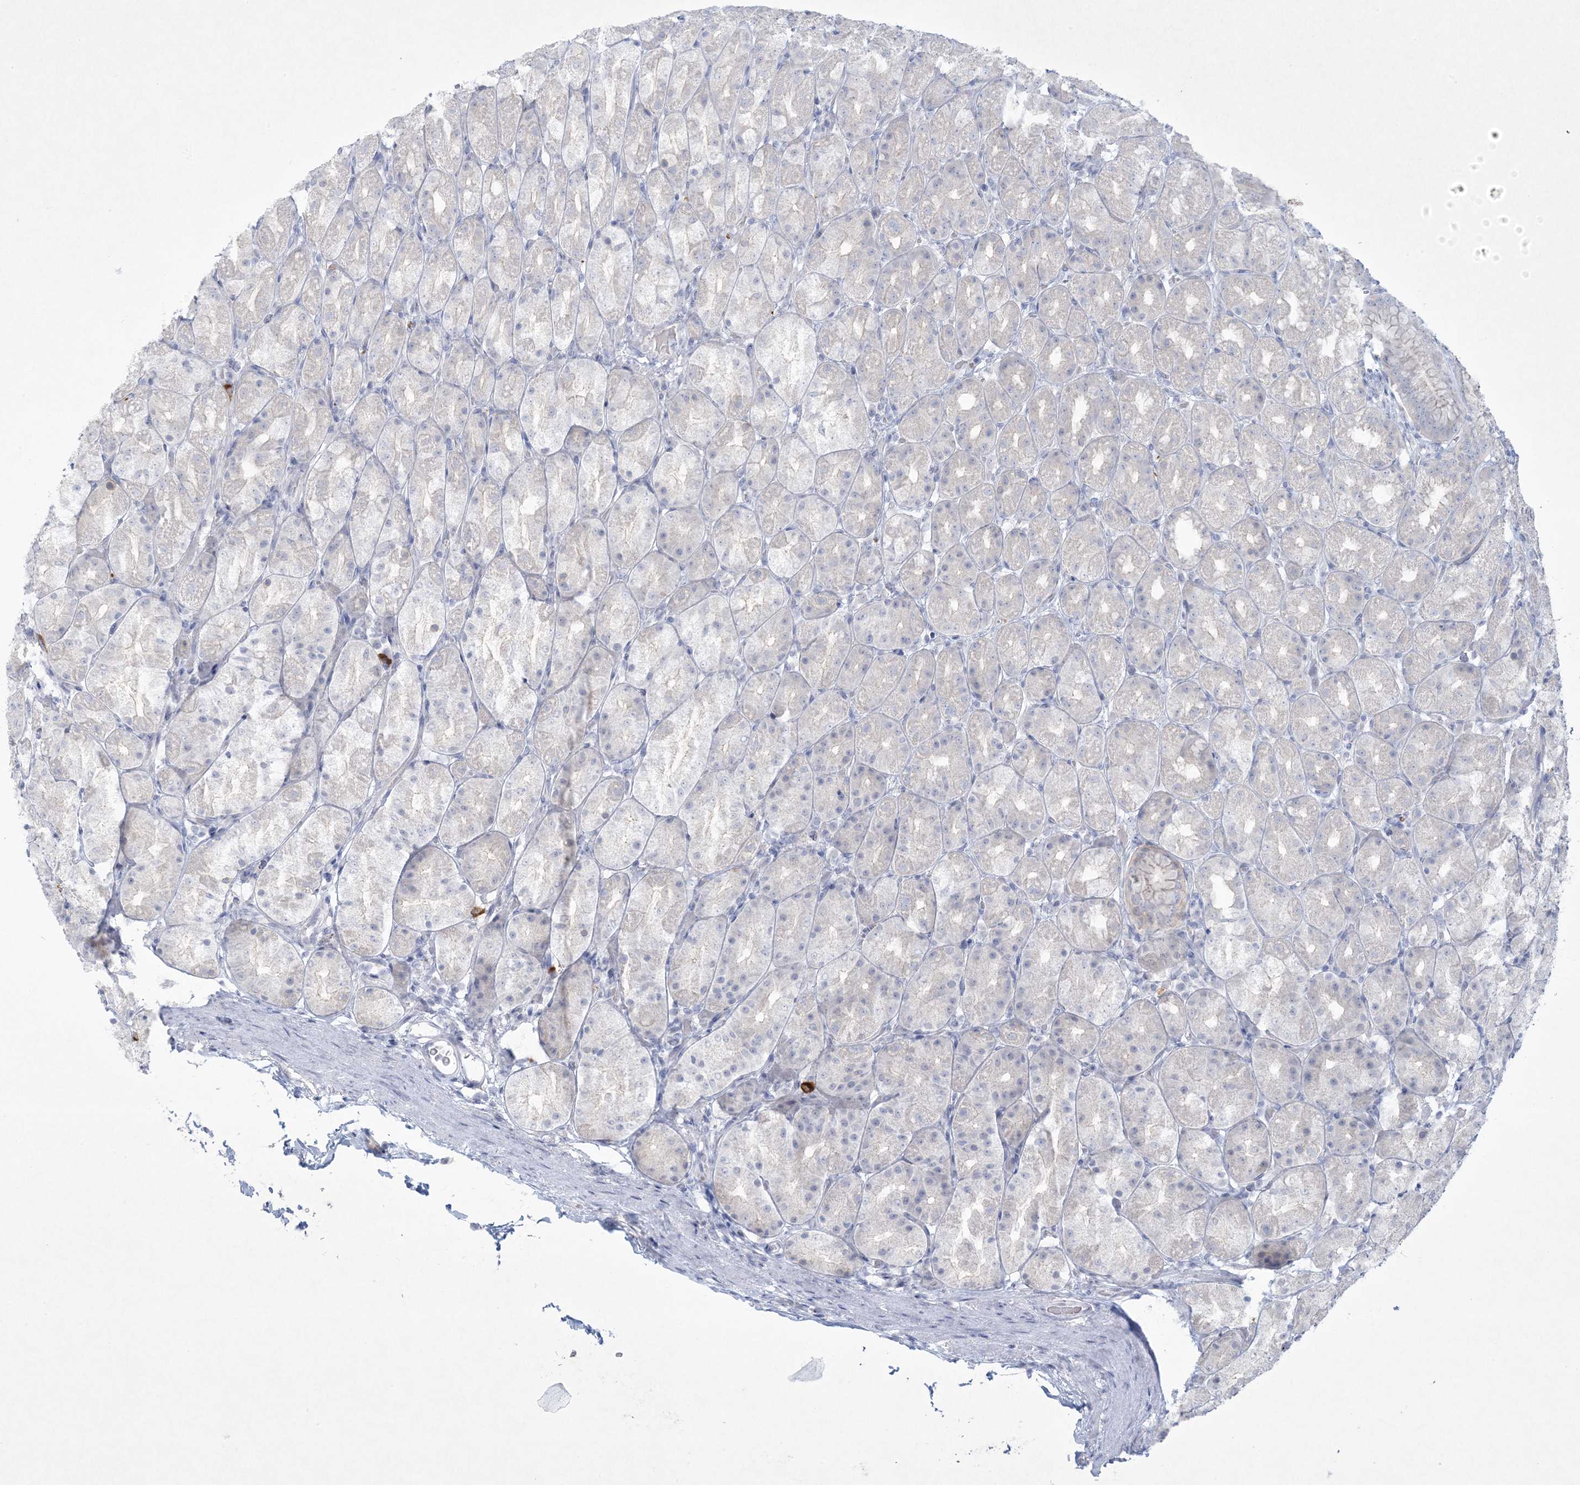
{"staining": {"intensity": "negative", "quantity": "none", "location": "none"}, "tissue": "stomach", "cell_type": "Glandular cells", "image_type": "normal", "snomed": [{"axis": "morphology", "description": "Normal tissue, NOS"}, {"axis": "topography", "description": "Stomach, upper"}], "caption": "This is an IHC image of normal stomach. There is no positivity in glandular cells.", "gene": "CCDC24", "patient": {"sex": "male", "age": 68}}